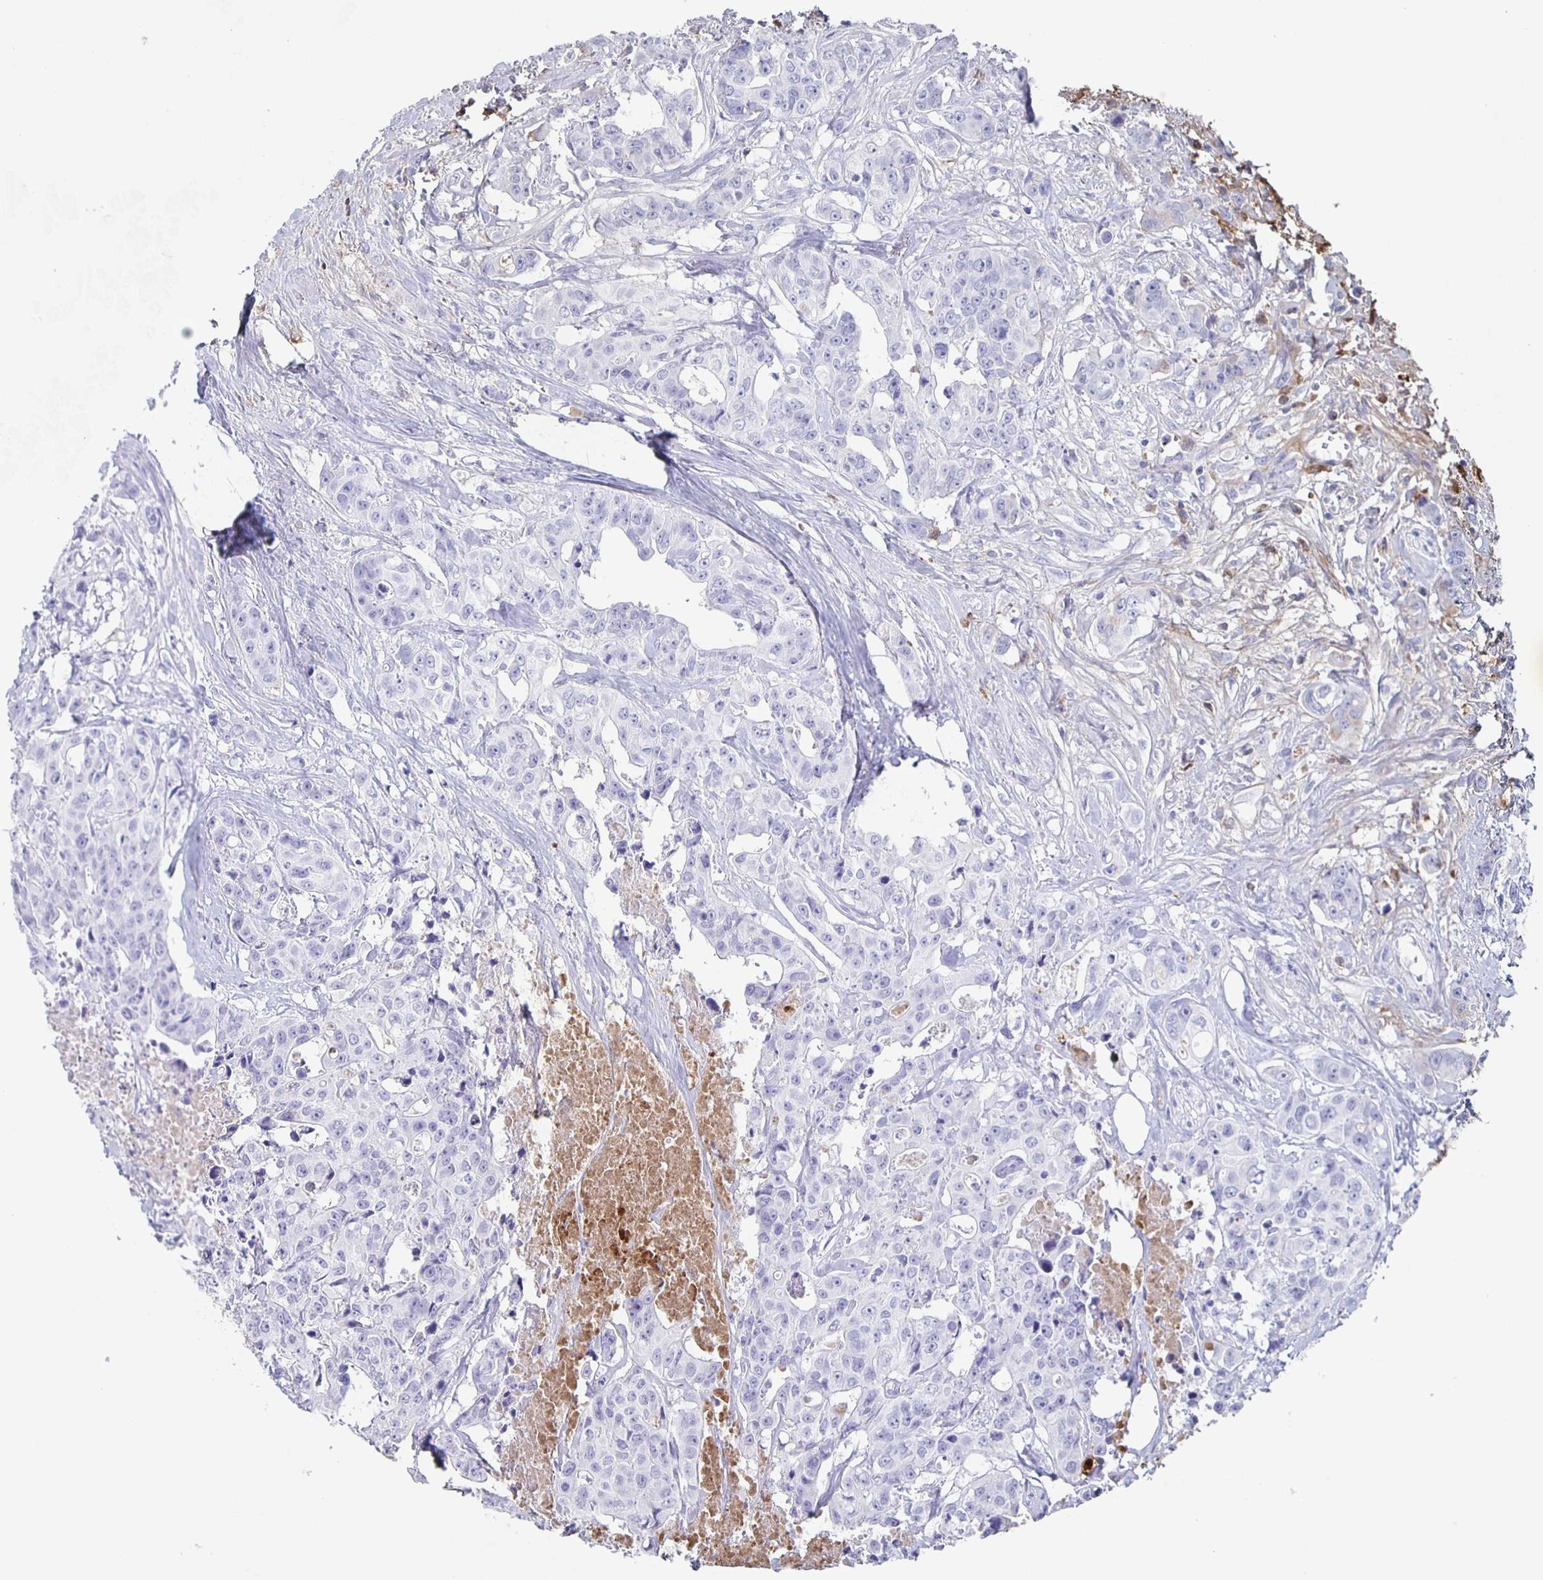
{"staining": {"intensity": "negative", "quantity": "none", "location": "none"}, "tissue": "colorectal cancer", "cell_type": "Tumor cells", "image_type": "cancer", "snomed": [{"axis": "morphology", "description": "Adenocarcinoma, NOS"}, {"axis": "topography", "description": "Rectum"}], "caption": "Immunohistochemistry image of human colorectal cancer stained for a protein (brown), which exhibits no positivity in tumor cells.", "gene": "FGA", "patient": {"sex": "female", "age": 62}}